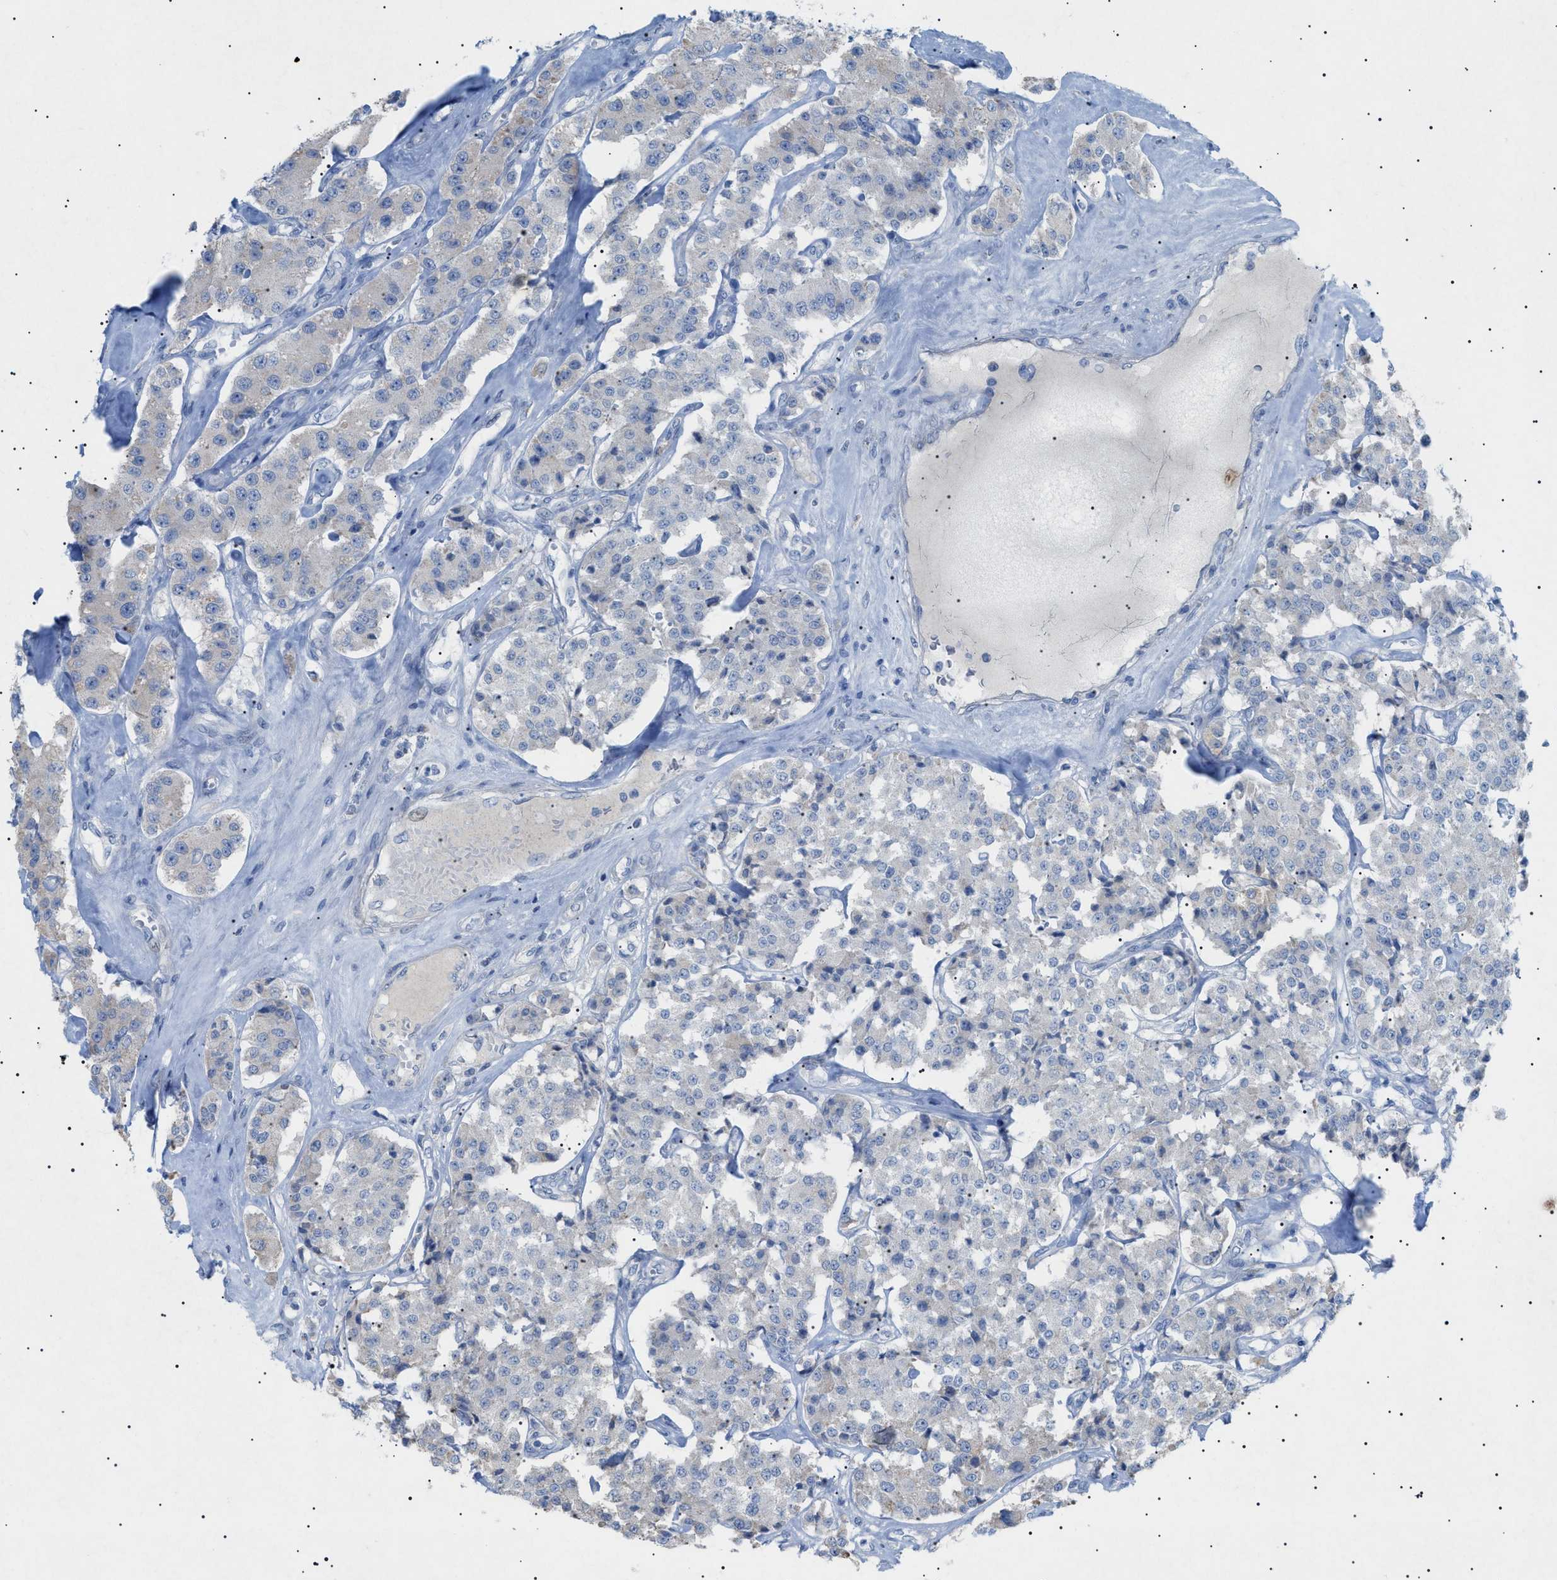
{"staining": {"intensity": "negative", "quantity": "none", "location": "none"}, "tissue": "carcinoid", "cell_type": "Tumor cells", "image_type": "cancer", "snomed": [{"axis": "morphology", "description": "Carcinoid, malignant, NOS"}, {"axis": "topography", "description": "Pancreas"}], "caption": "Immunohistochemical staining of human carcinoid (malignant) shows no significant expression in tumor cells.", "gene": "ADAMTS1", "patient": {"sex": "male", "age": 41}}